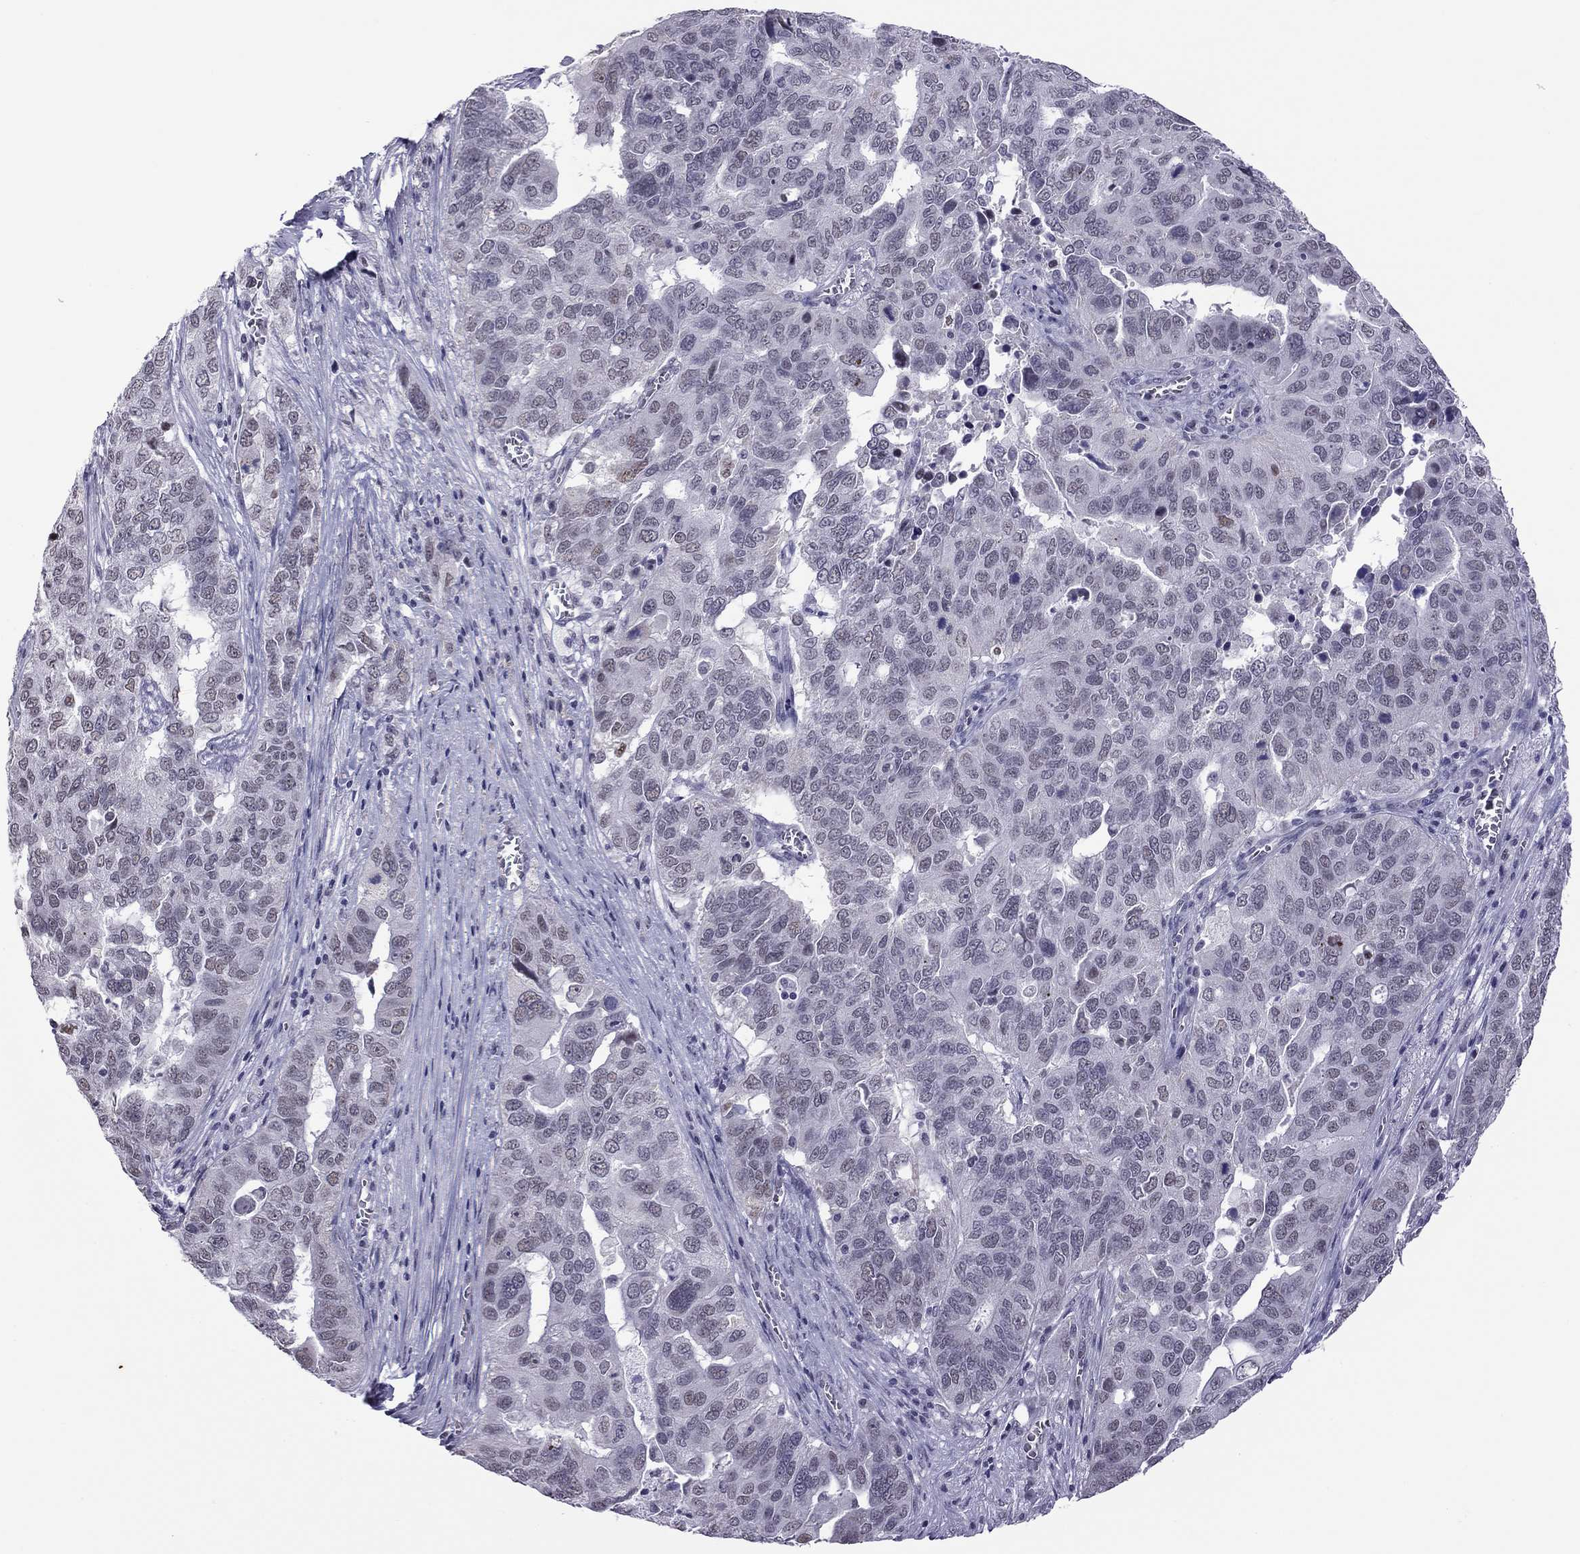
{"staining": {"intensity": "negative", "quantity": "none", "location": "none"}, "tissue": "ovarian cancer", "cell_type": "Tumor cells", "image_type": "cancer", "snomed": [{"axis": "morphology", "description": "Carcinoma, endometroid"}, {"axis": "topography", "description": "Soft tissue"}, {"axis": "topography", "description": "Ovary"}], "caption": "Tumor cells are negative for protein expression in human ovarian cancer (endometroid carcinoma). (DAB immunohistochemistry (IHC), high magnification).", "gene": "PPP1R3A", "patient": {"sex": "female", "age": 52}}